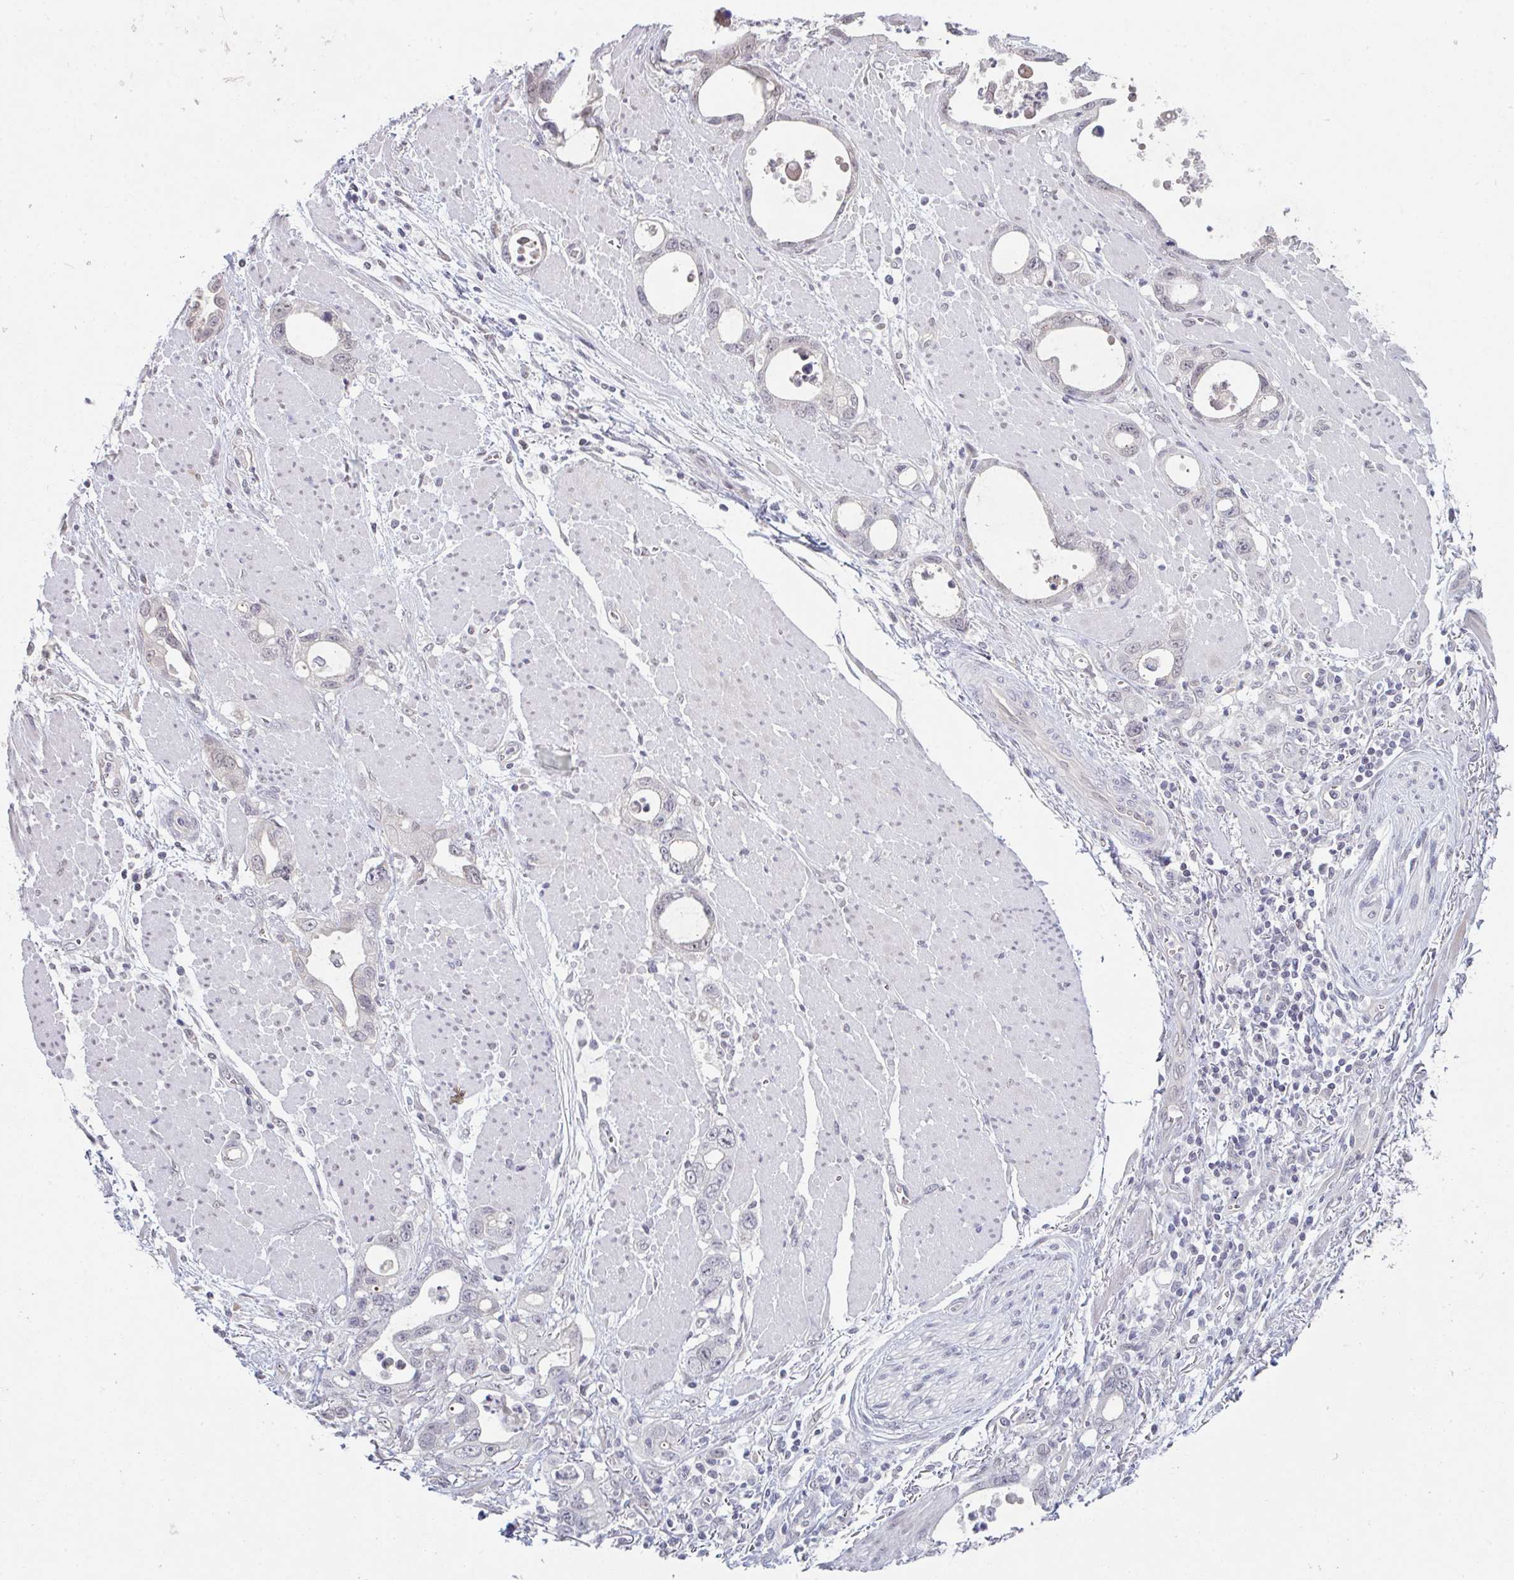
{"staining": {"intensity": "negative", "quantity": "none", "location": "none"}, "tissue": "stomach cancer", "cell_type": "Tumor cells", "image_type": "cancer", "snomed": [{"axis": "morphology", "description": "Adenocarcinoma, NOS"}, {"axis": "topography", "description": "Stomach, upper"}], "caption": "Immunohistochemistry (IHC) histopathology image of neoplastic tissue: human adenocarcinoma (stomach) stained with DAB (3,3'-diaminobenzidine) reveals no significant protein expression in tumor cells. Nuclei are stained in blue.", "gene": "ZNF214", "patient": {"sex": "male", "age": 74}}